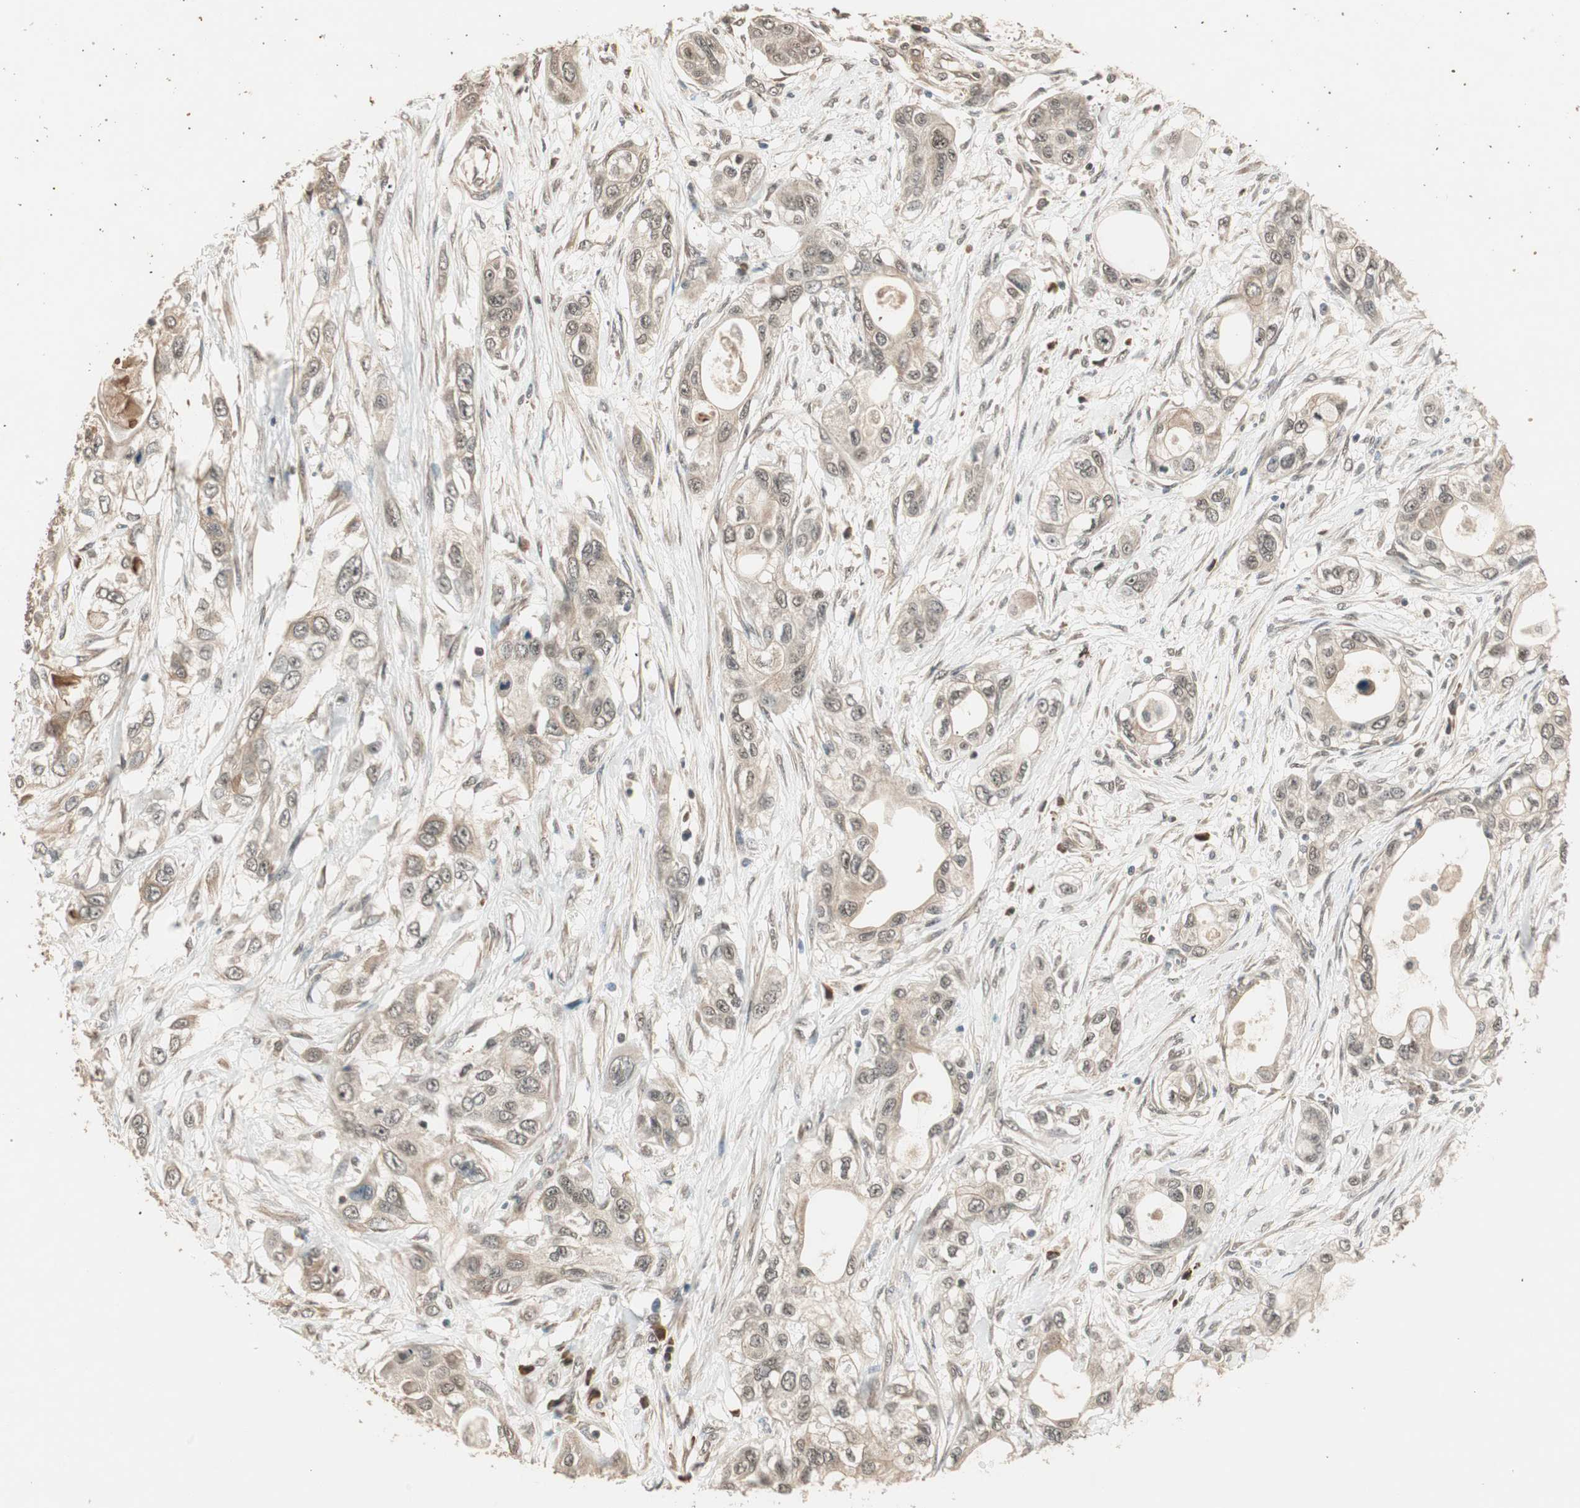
{"staining": {"intensity": "weak", "quantity": ">75%", "location": "cytoplasmic/membranous,nuclear"}, "tissue": "pancreatic cancer", "cell_type": "Tumor cells", "image_type": "cancer", "snomed": [{"axis": "morphology", "description": "Adenocarcinoma, NOS"}, {"axis": "topography", "description": "Pancreas"}], "caption": "An immunohistochemistry histopathology image of neoplastic tissue is shown. Protein staining in brown labels weak cytoplasmic/membranous and nuclear positivity in pancreatic cancer within tumor cells.", "gene": "ZSCAN31", "patient": {"sex": "female", "age": 70}}